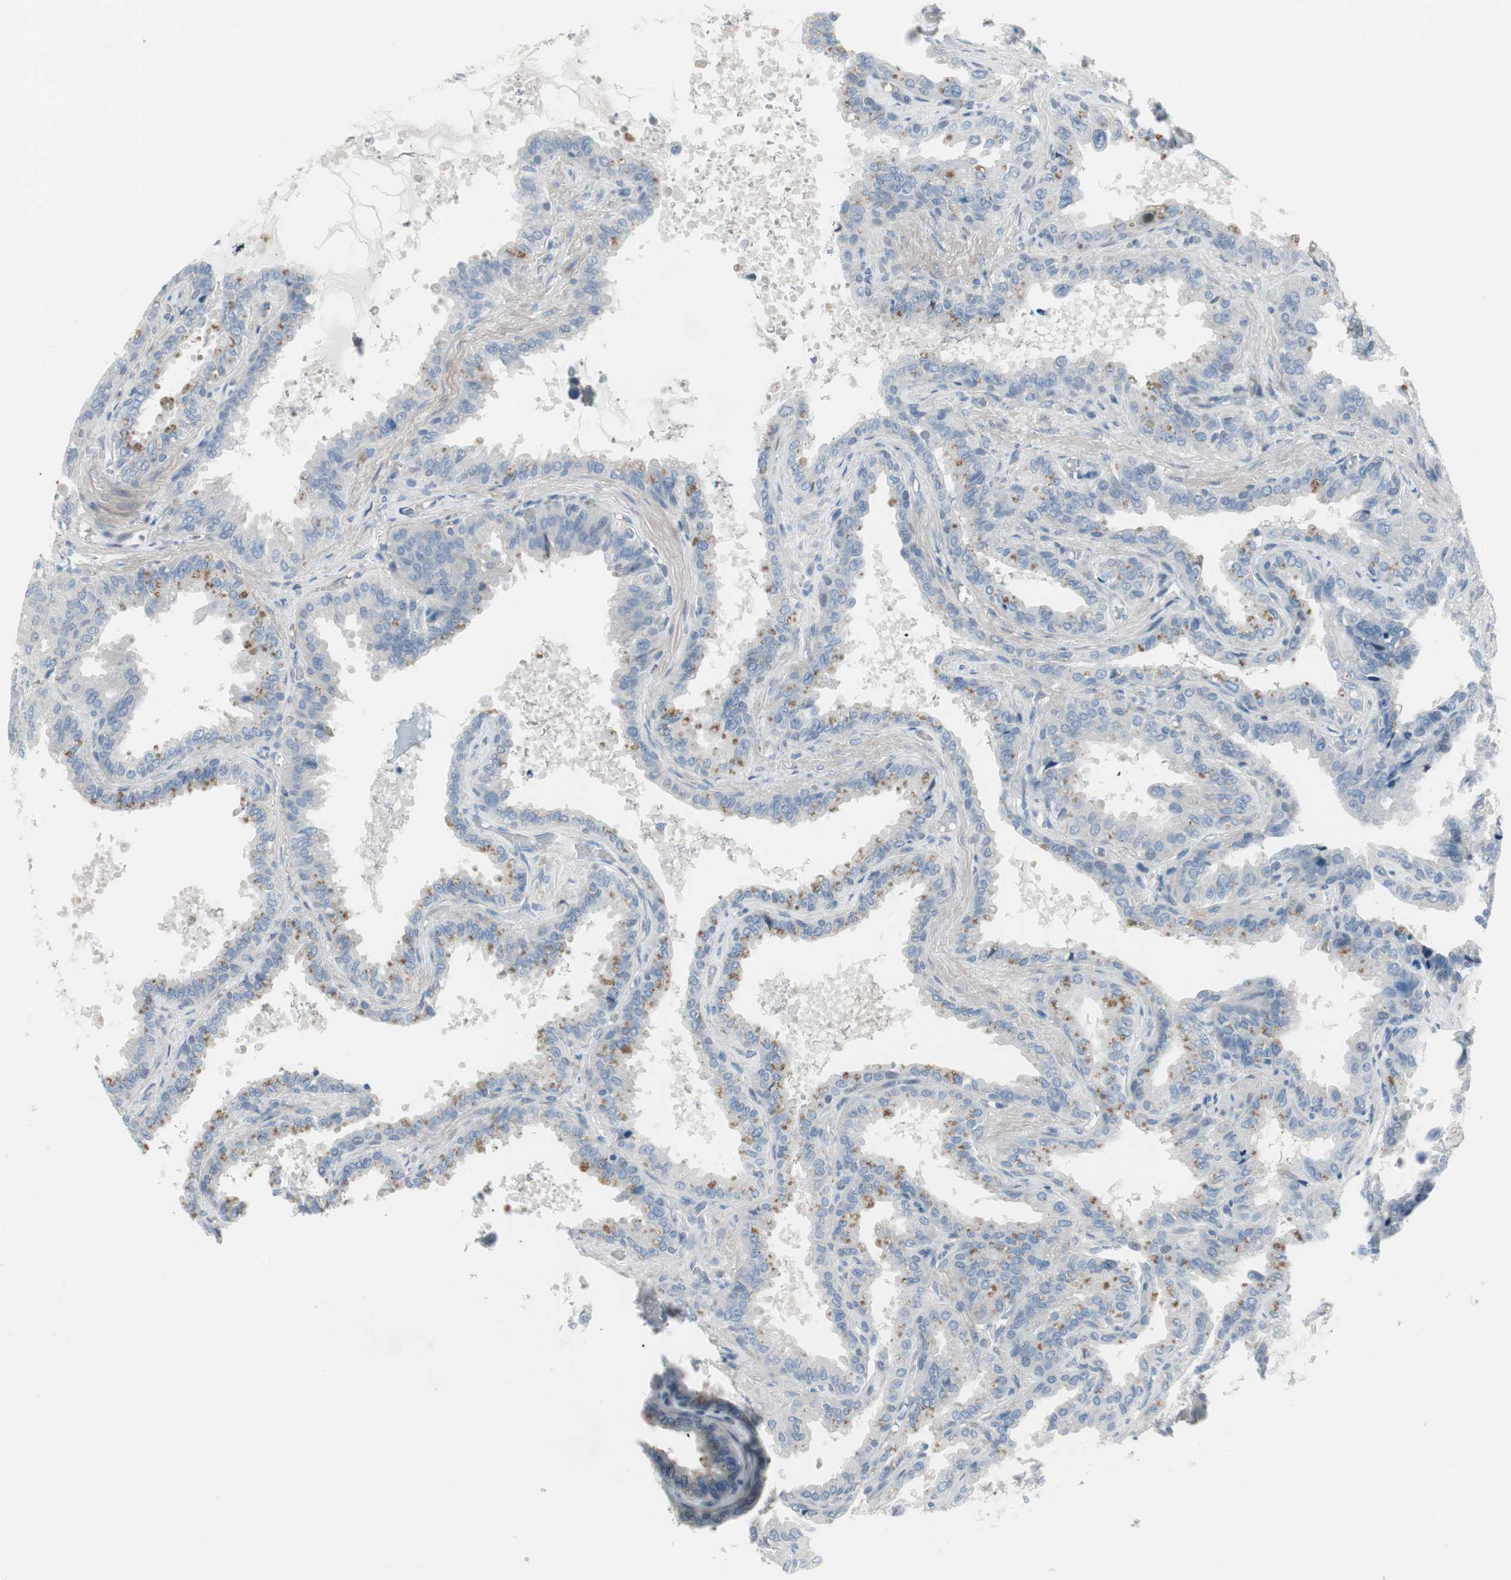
{"staining": {"intensity": "moderate", "quantity": "25%-75%", "location": "cytoplasmic/membranous"}, "tissue": "seminal vesicle", "cell_type": "Glandular cells", "image_type": "normal", "snomed": [{"axis": "morphology", "description": "Normal tissue, NOS"}, {"axis": "topography", "description": "Seminal veicle"}], "caption": "This micrograph displays immunohistochemistry staining of normal seminal vesicle, with medium moderate cytoplasmic/membranous staining in approximately 25%-75% of glandular cells.", "gene": "PIGR", "patient": {"sex": "male", "age": 46}}